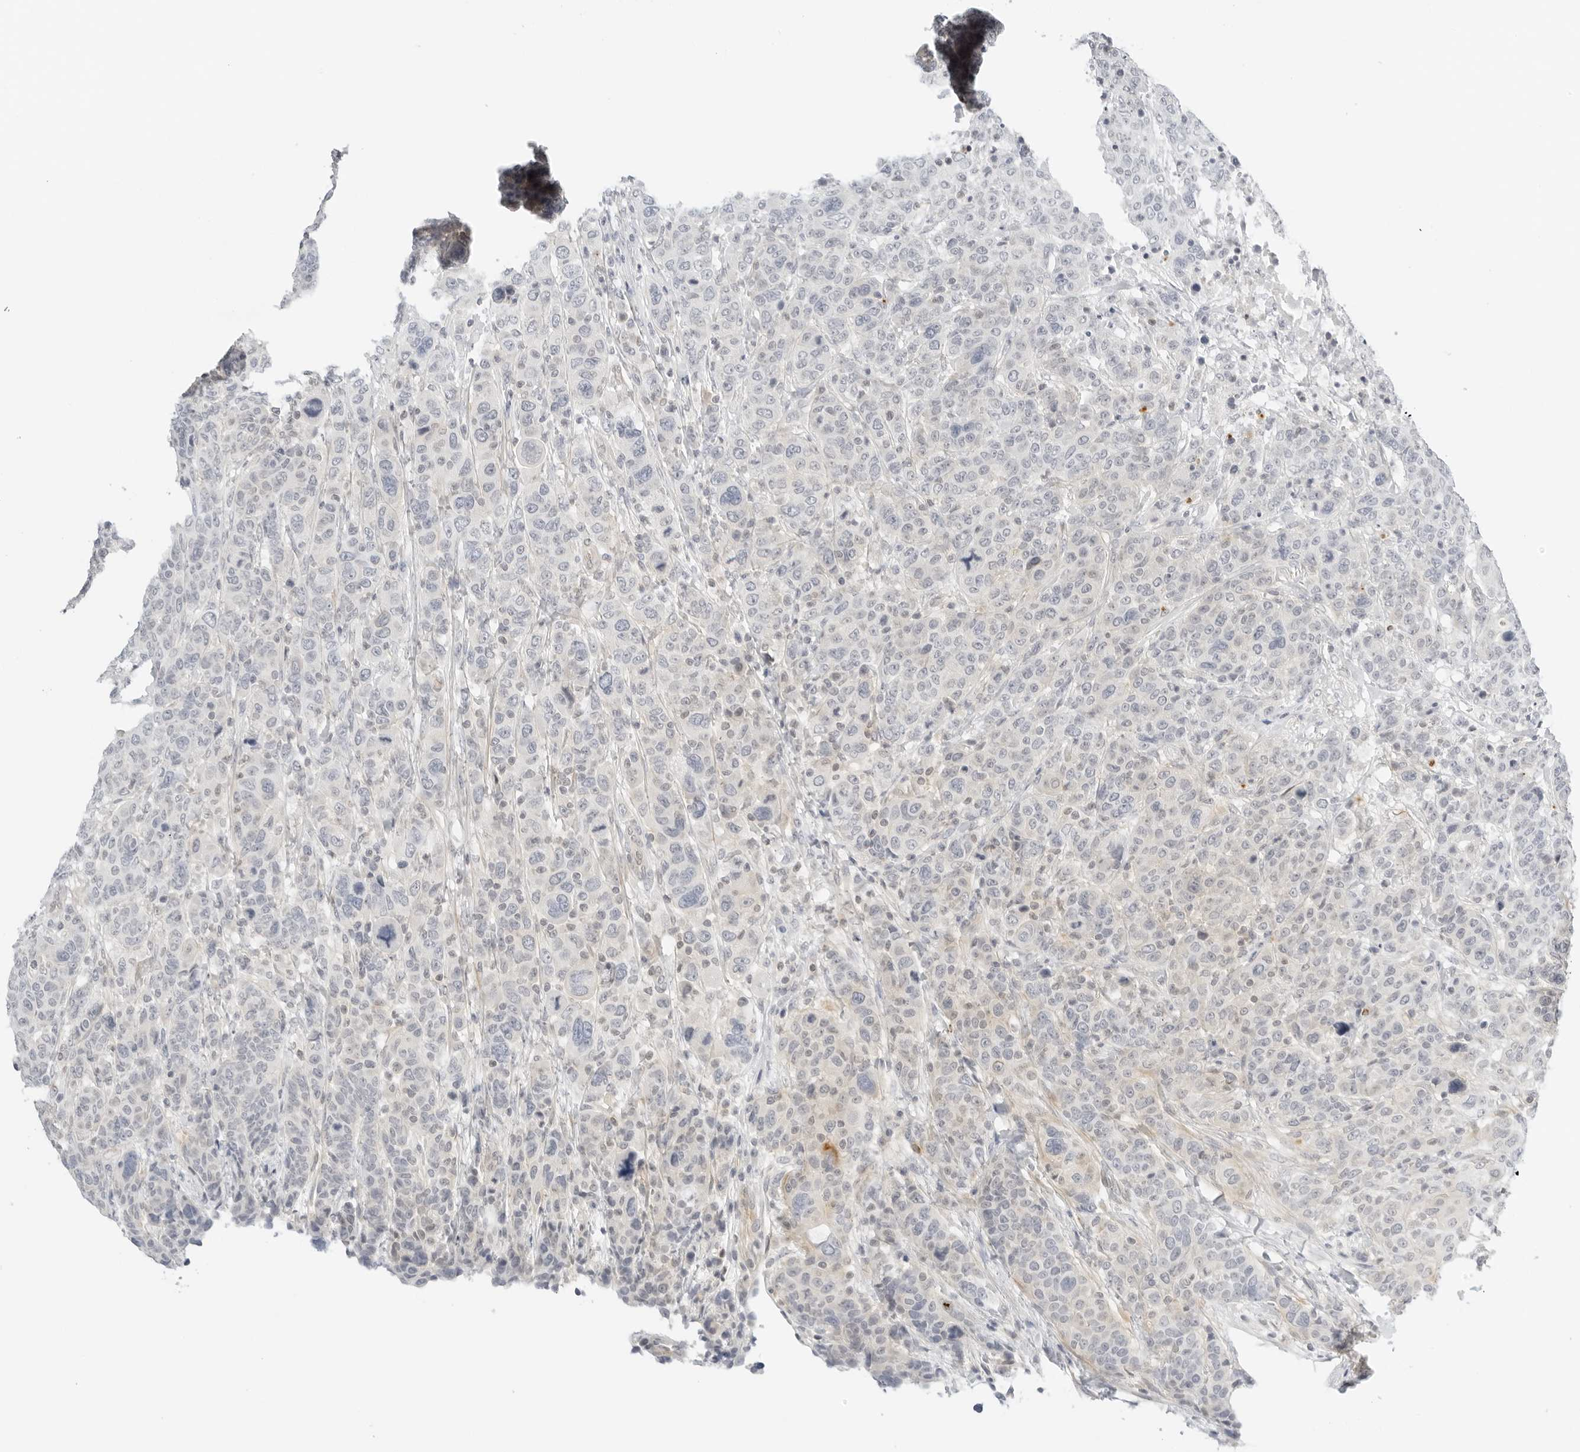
{"staining": {"intensity": "negative", "quantity": "none", "location": "none"}, "tissue": "breast cancer", "cell_type": "Tumor cells", "image_type": "cancer", "snomed": [{"axis": "morphology", "description": "Duct carcinoma"}, {"axis": "topography", "description": "Breast"}], "caption": "The micrograph exhibits no staining of tumor cells in breast invasive ductal carcinoma. (DAB (3,3'-diaminobenzidine) immunohistochemistry, high magnification).", "gene": "OSCP1", "patient": {"sex": "female", "age": 37}}